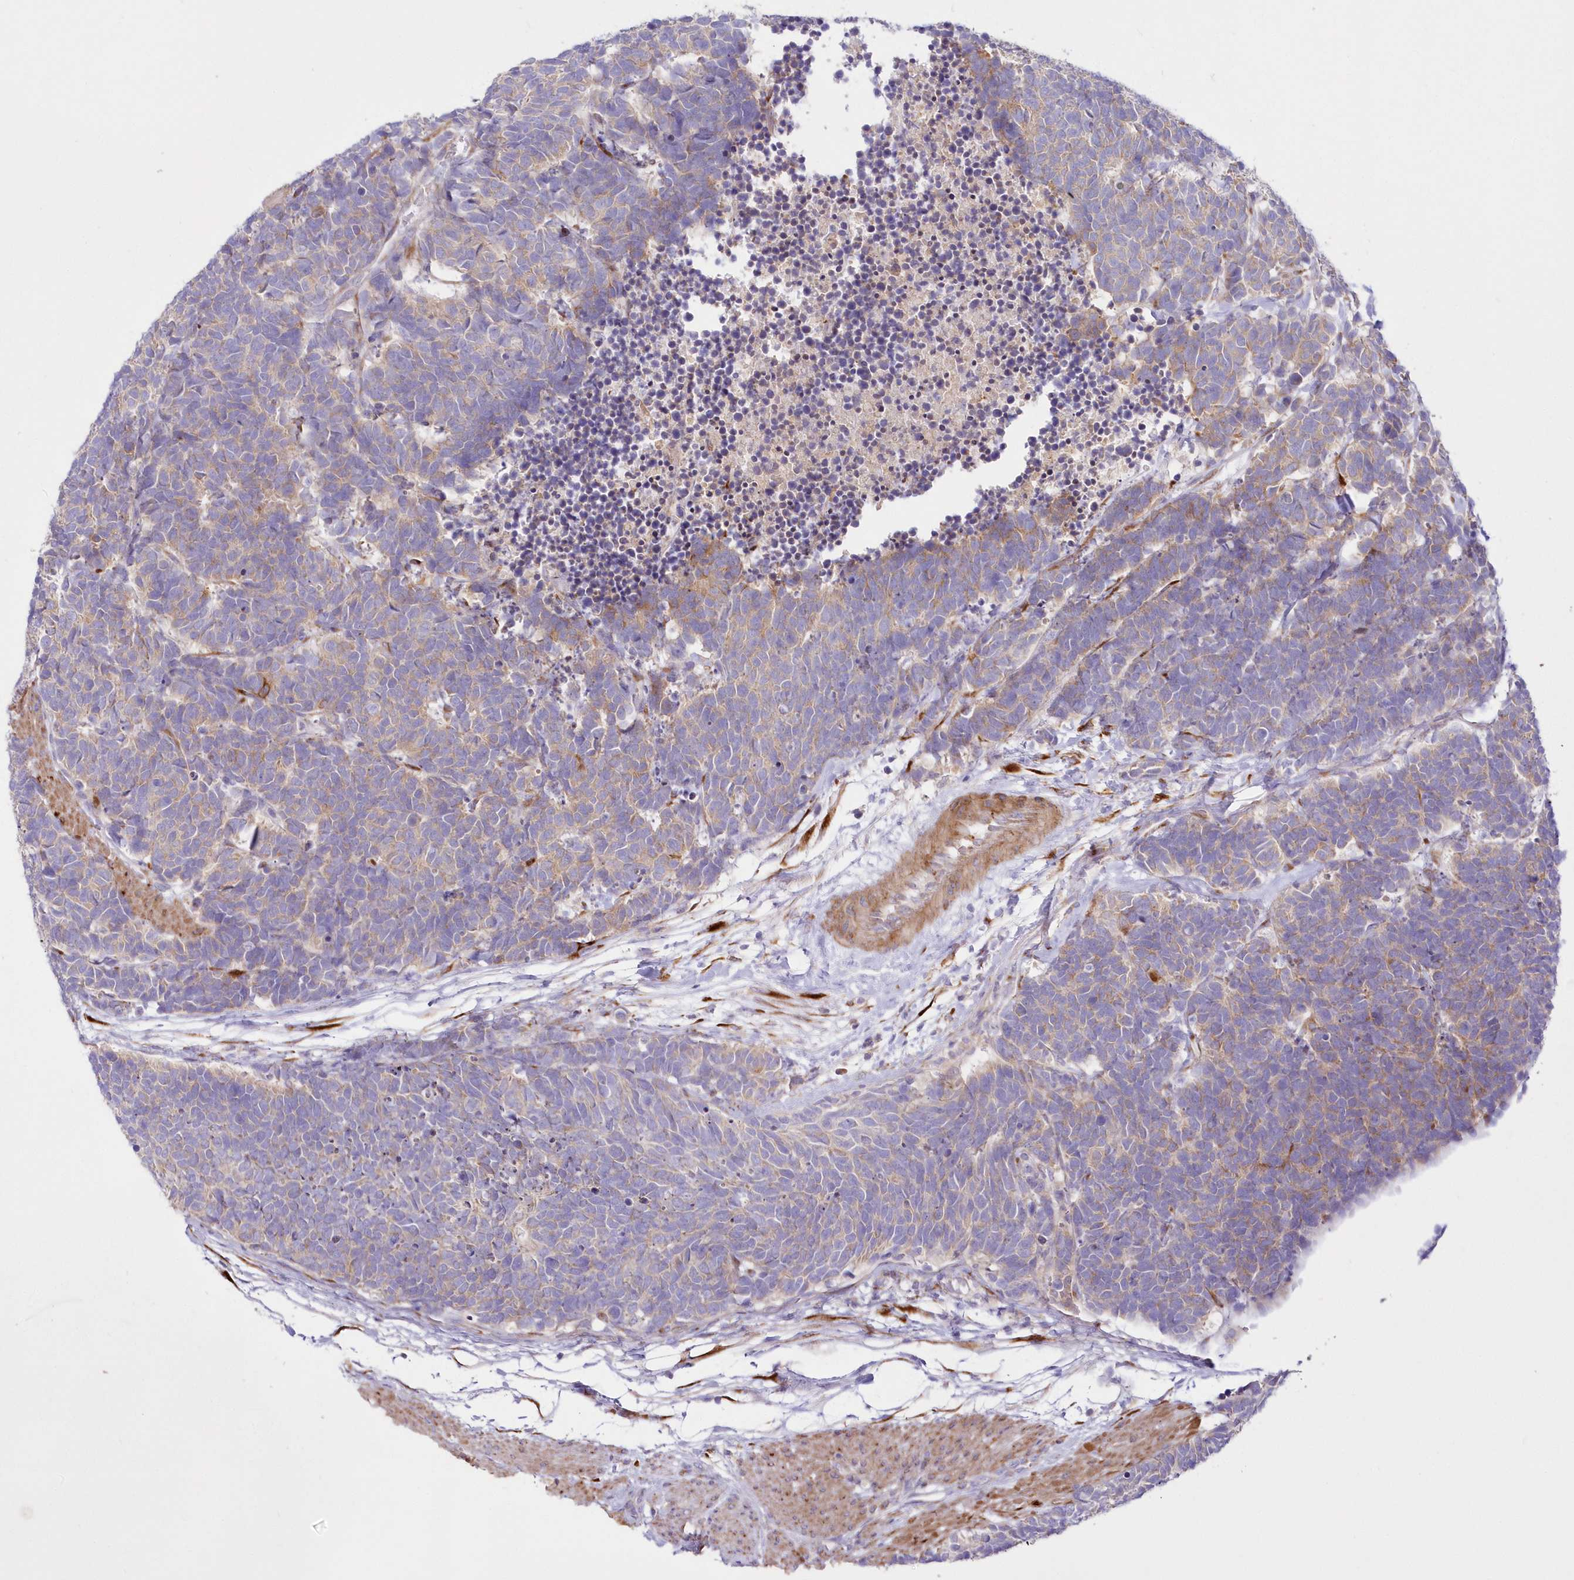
{"staining": {"intensity": "weak", "quantity": ">75%", "location": "cytoplasmic/membranous"}, "tissue": "carcinoid", "cell_type": "Tumor cells", "image_type": "cancer", "snomed": [{"axis": "morphology", "description": "Carcinoma, NOS"}, {"axis": "morphology", "description": "Carcinoid, malignant, NOS"}, {"axis": "topography", "description": "Urinary bladder"}], "caption": "This histopathology image reveals immunohistochemistry staining of human carcinoid, with low weak cytoplasmic/membranous positivity in about >75% of tumor cells.", "gene": "ARFGEF3", "patient": {"sex": "male", "age": 57}}